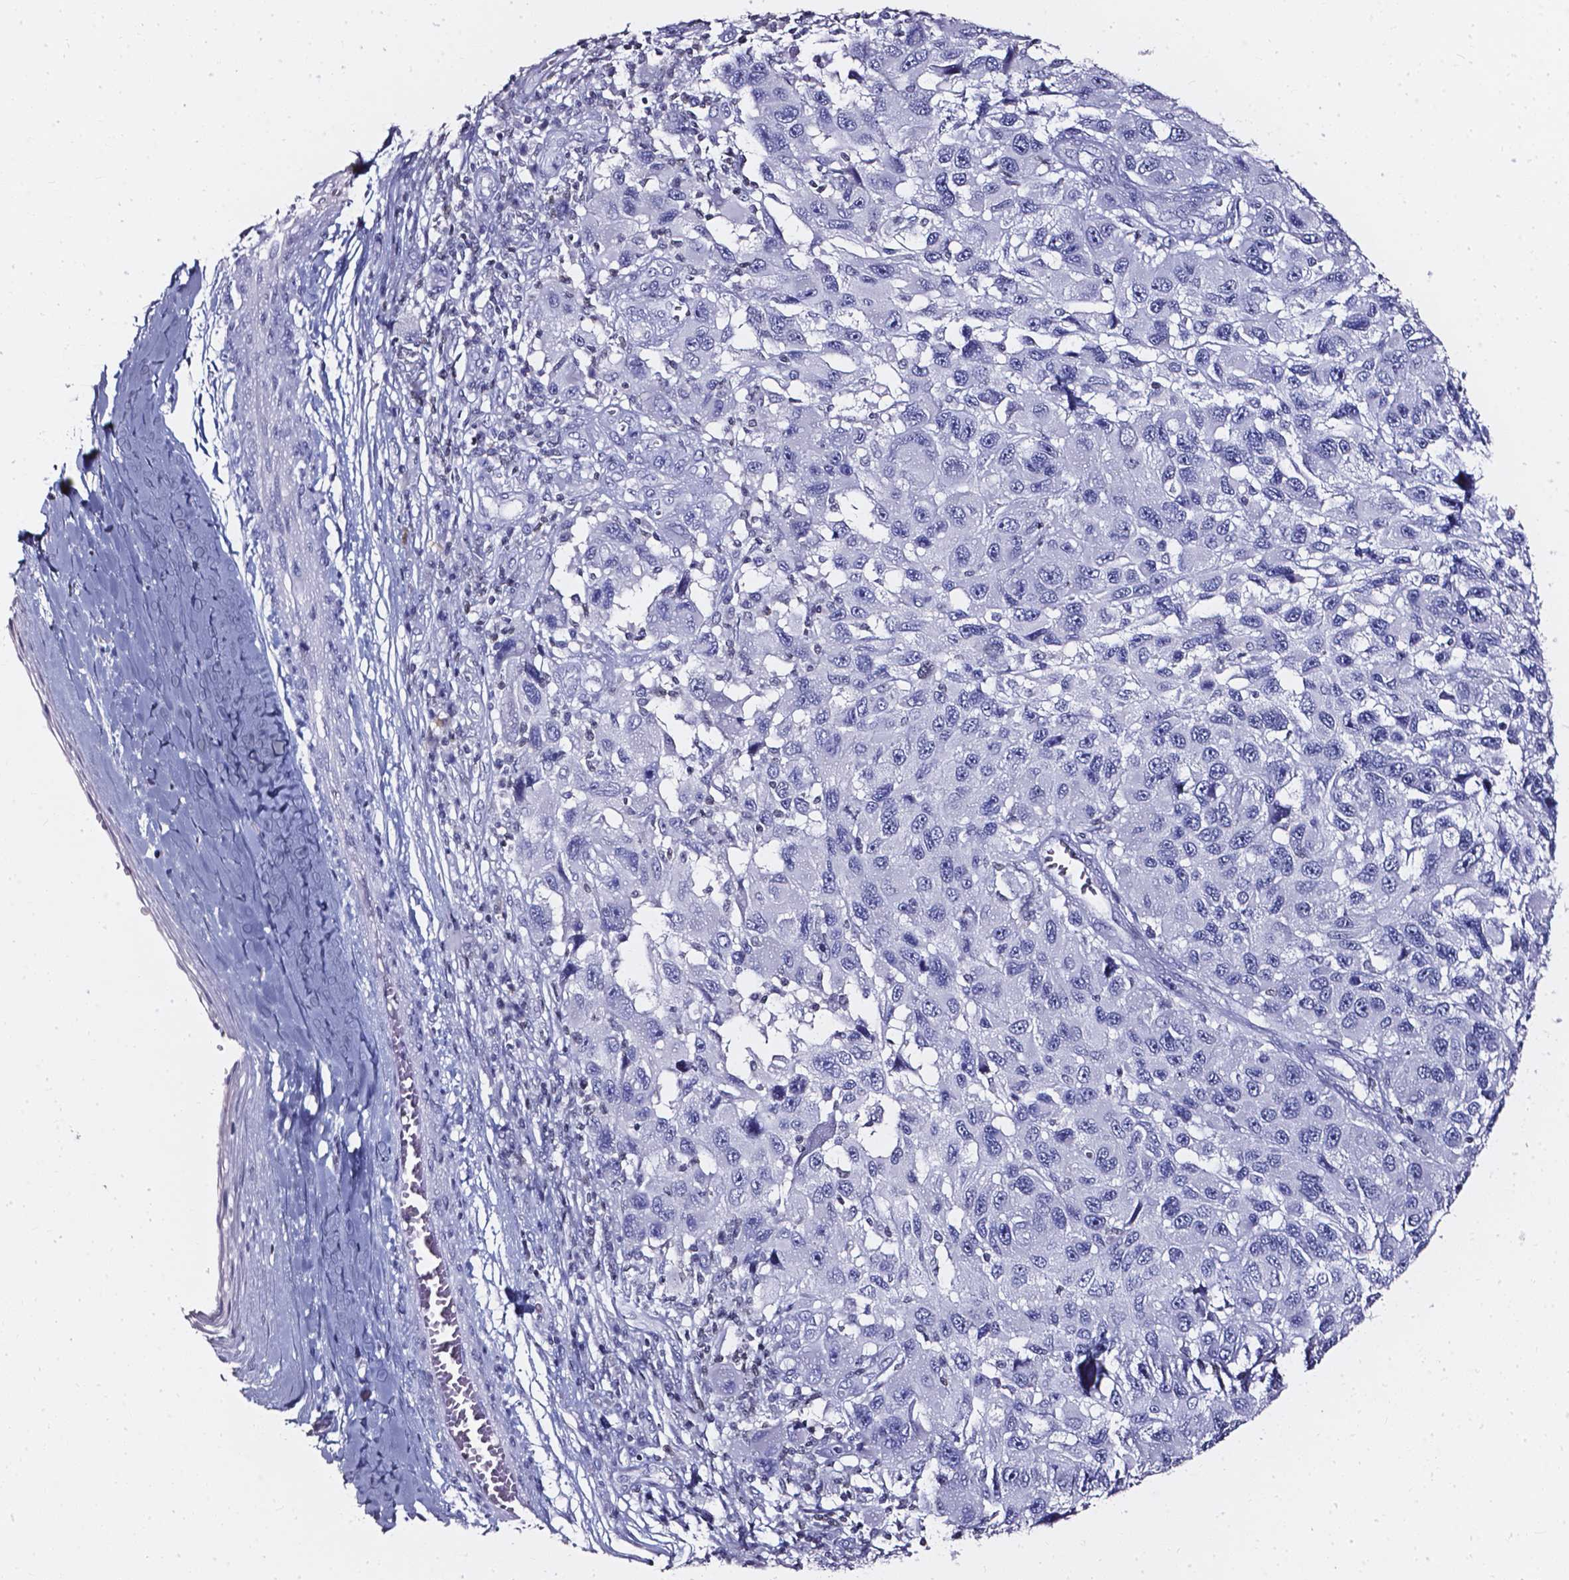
{"staining": {"intensity": "negative", "quantity": "none", "location": "none"}, "tissue": "melanoma", "cell_type": "Tumor cells", "image_type": "cancer", "snomed": [{"axis": "morphology", "description": "Malignant melanoma, NOS"}, {"axis": "topography", "description": "Skin"}], "caption": "Tumor cells show no significant protein staining in malignant melanoma.", "gene": "AKR1B10", "patient": {"sex": "male", "age": 53}}